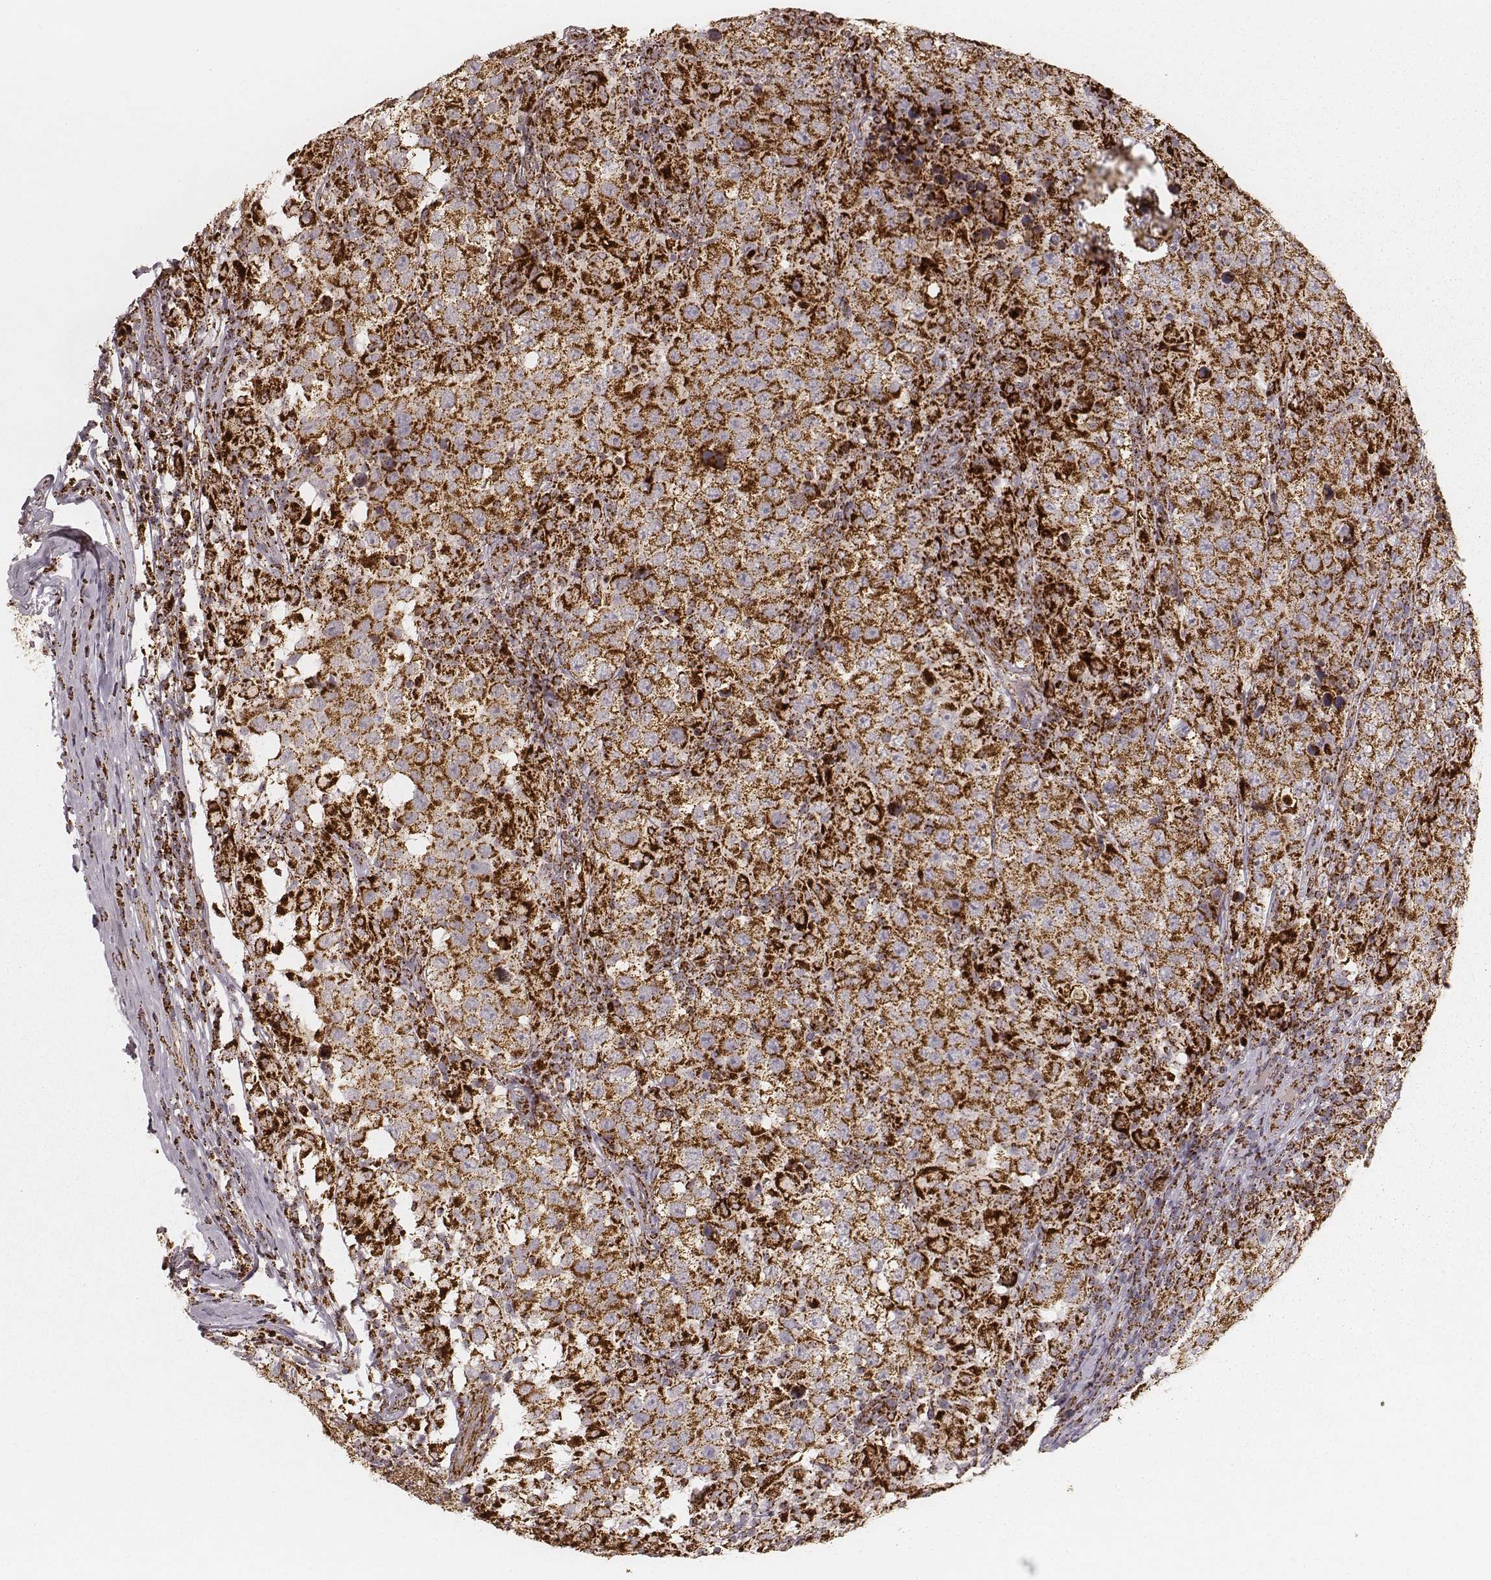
{"staining": {"intensity": "strong", "quantity": ">75%", "location": "cytoplasmic/membranous"}, "tissue": "testis cancer", "cell_type": "Tumor cells", "image_type": "cancer", "snomed": [{"axis": "morphology", "description": "Seminoma, NOS"}, {"axis": "morphology", "description": "Carcinoma, Embryonal, NOS"}, {"axis": "topography", "description": "Testis"}], "caption": "A histopathology image showing strong cytoplasmic/membranous staining in approximately >75% of tumor cells in testis cancer (seminoma), as visualized by brown immunohistochemical staining.", "gene": "CS", "patient": {"sex": "male", "age": 41}}